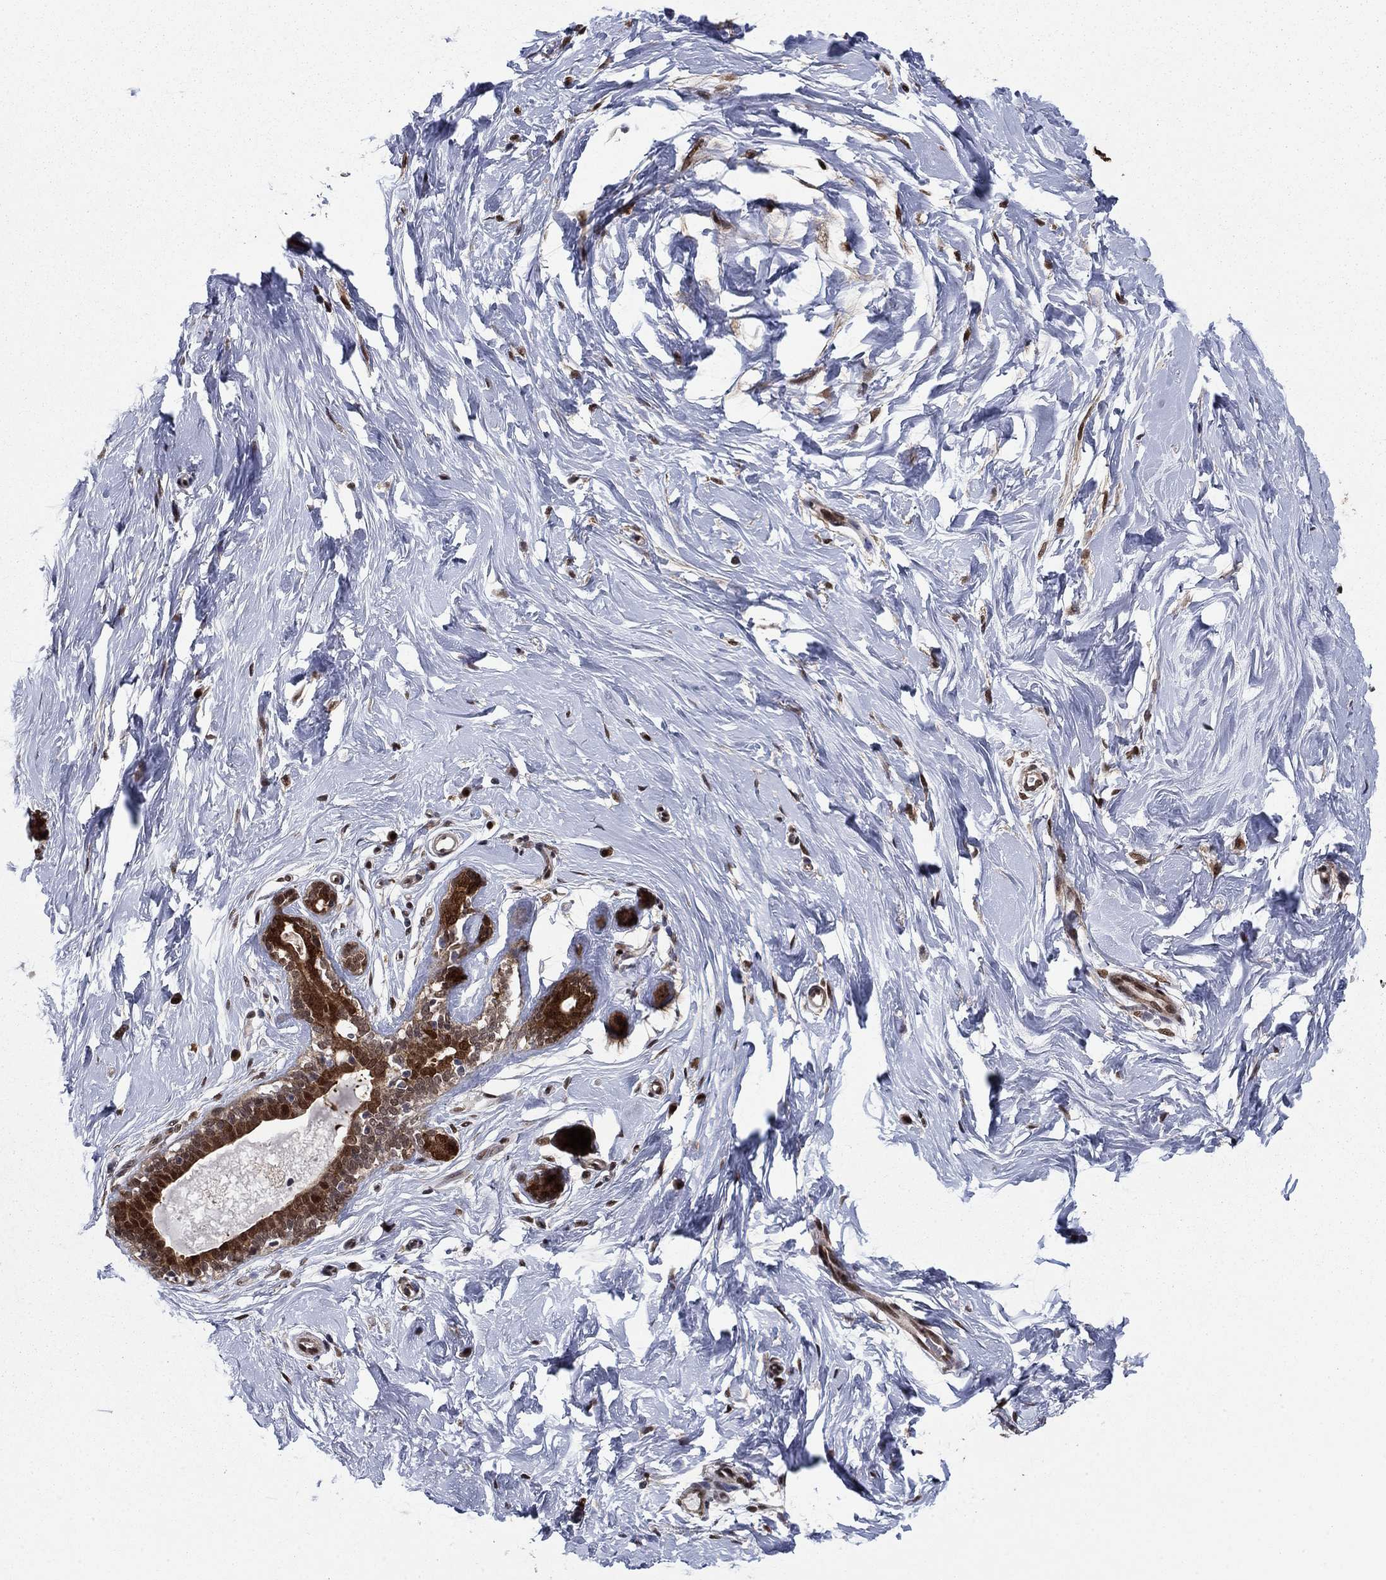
{"staining": {"intensity": "negative", "quantity": "none", "location": "none"}, "tissue": "breast", "cell_type": "Adipocytes", "image_type": "normal", "snomed": [{"axis": "morphology", "description": "Normal tissue, NOS"}, {"axis": "topography", "description": "Breast"}], "caption": "This micrograph is of unremarkable breast stained with immunohistochemistry (IHC) to label a protein in brown with the nuclei are counter-stained blue. There is no expression in adipocytes.", "gene": "FKBP4", "patient": {"sex": "female", "age": 37}}